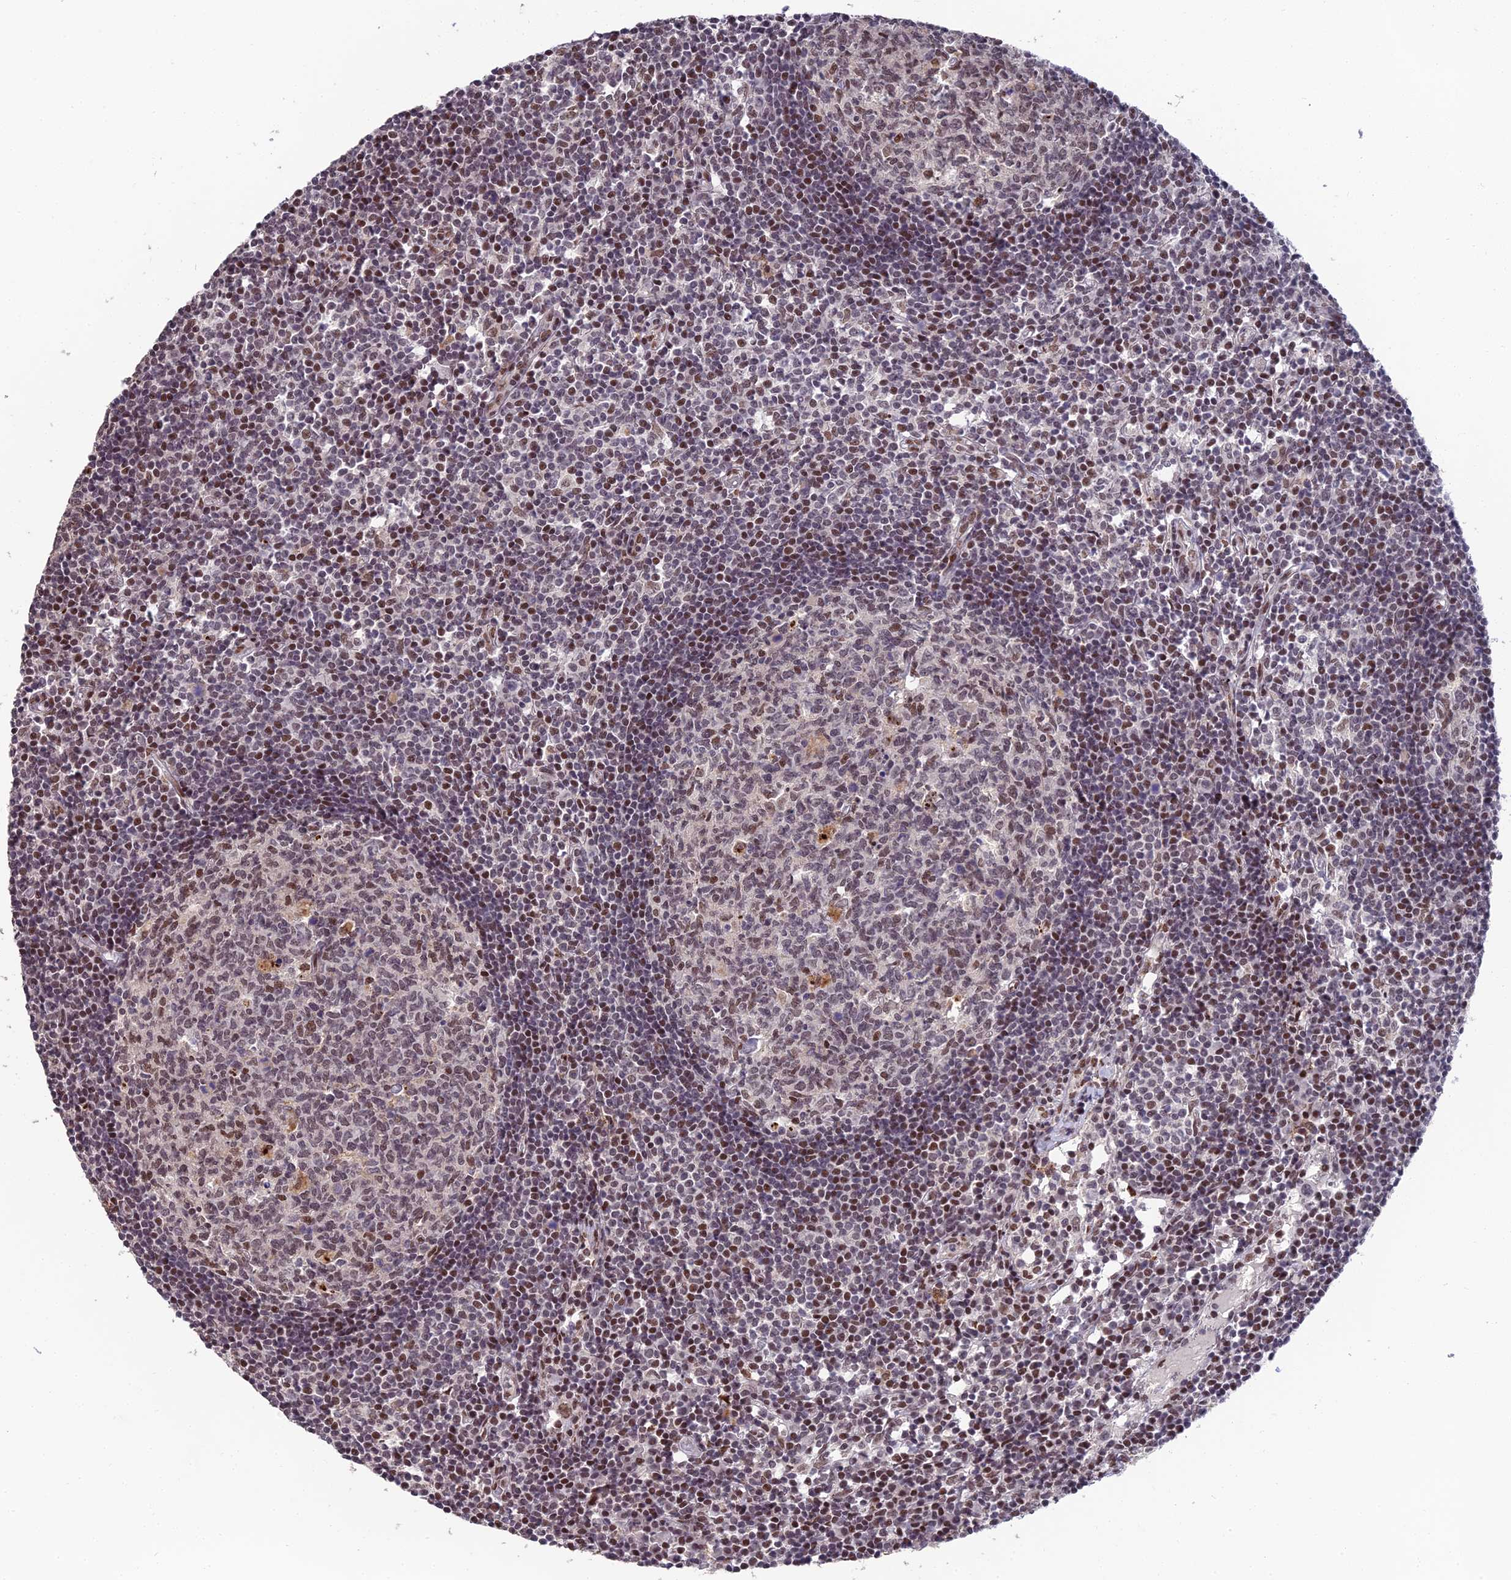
{"staining": {"intensity": "moderate", "quantity": "25%-75%", "location": "nuclear"}, "tissue": "lymph node", "cell_type": "Germinal center cells", "image_type": "normal", "snomed": [{"axis": "morphology", "description": "Normal tissue, NOS"}, {"axis": "topography", "description": "Lymph node"}], "caption": "Moderate nuclear protein positivity is present in approximately 25%-75% of germinal center cells in lymph node. (DAB (3,3'-diaminobenzidine) IHC with brightfield microscopy, high magnification).", "gene": "ABHD17A", "patient": {"sex": "female", "age": 55}}